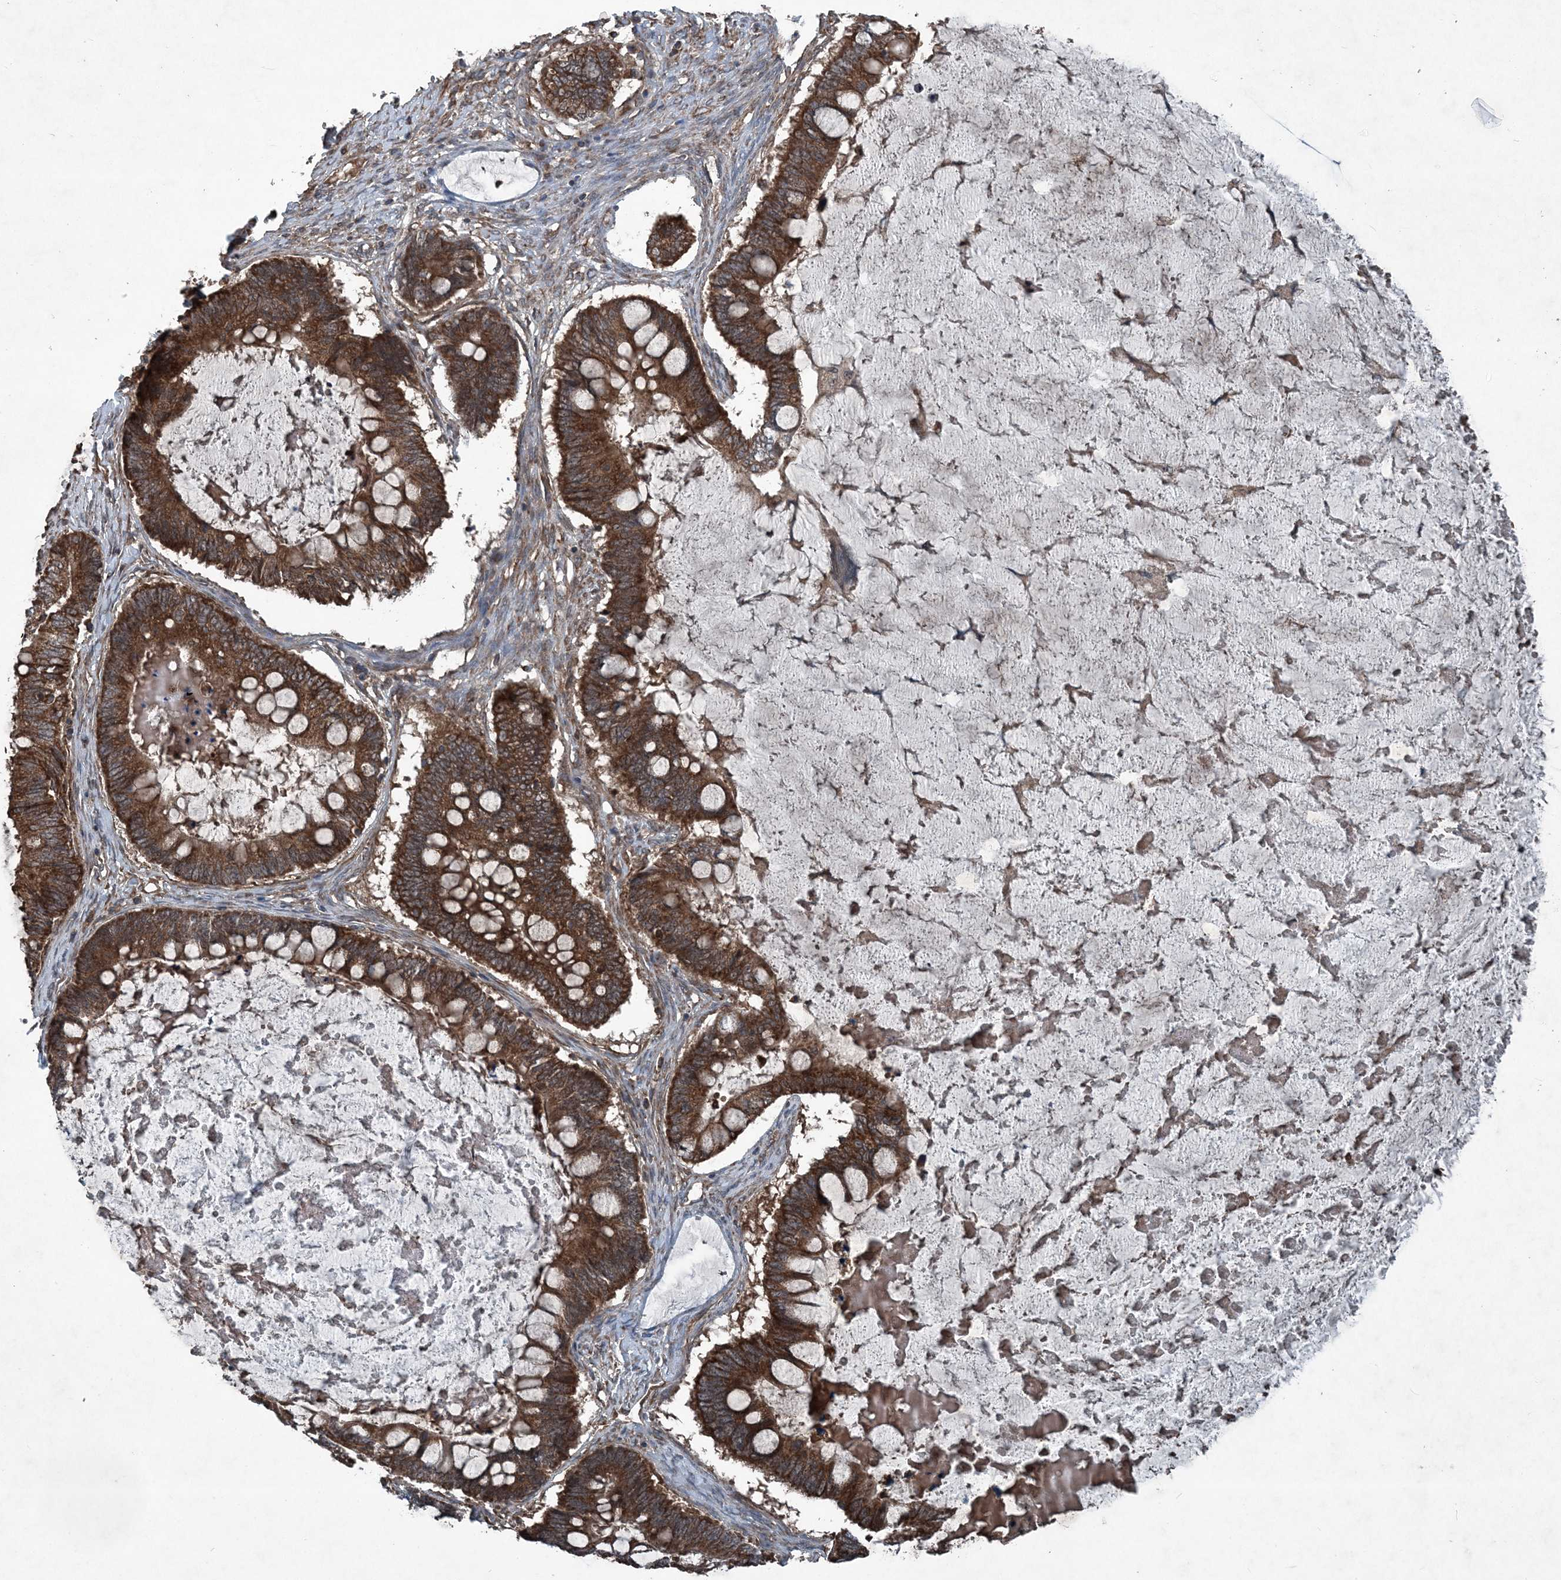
{"staining": {"intensity": "strong", "quantity": ">75%", "location": "cytoplasmic/membranous"}, "tissue": "ovarian cancer", "cell_type": "Tumor cells", "image_type": "cancer", "snomed": [{"axis": "morphology", "description": "Cystadenocarcinoma, mucinous, NOS"}, {"axis": "topography", "description": "Ovary"}], "caption": "Protein expression analysis of ovarian cancer shows strong cytoplasmic/membranous expression in about >75% of tumor cells.", "gene": "NDUFA2", "patient": {"sex": "female", "age": 61}}